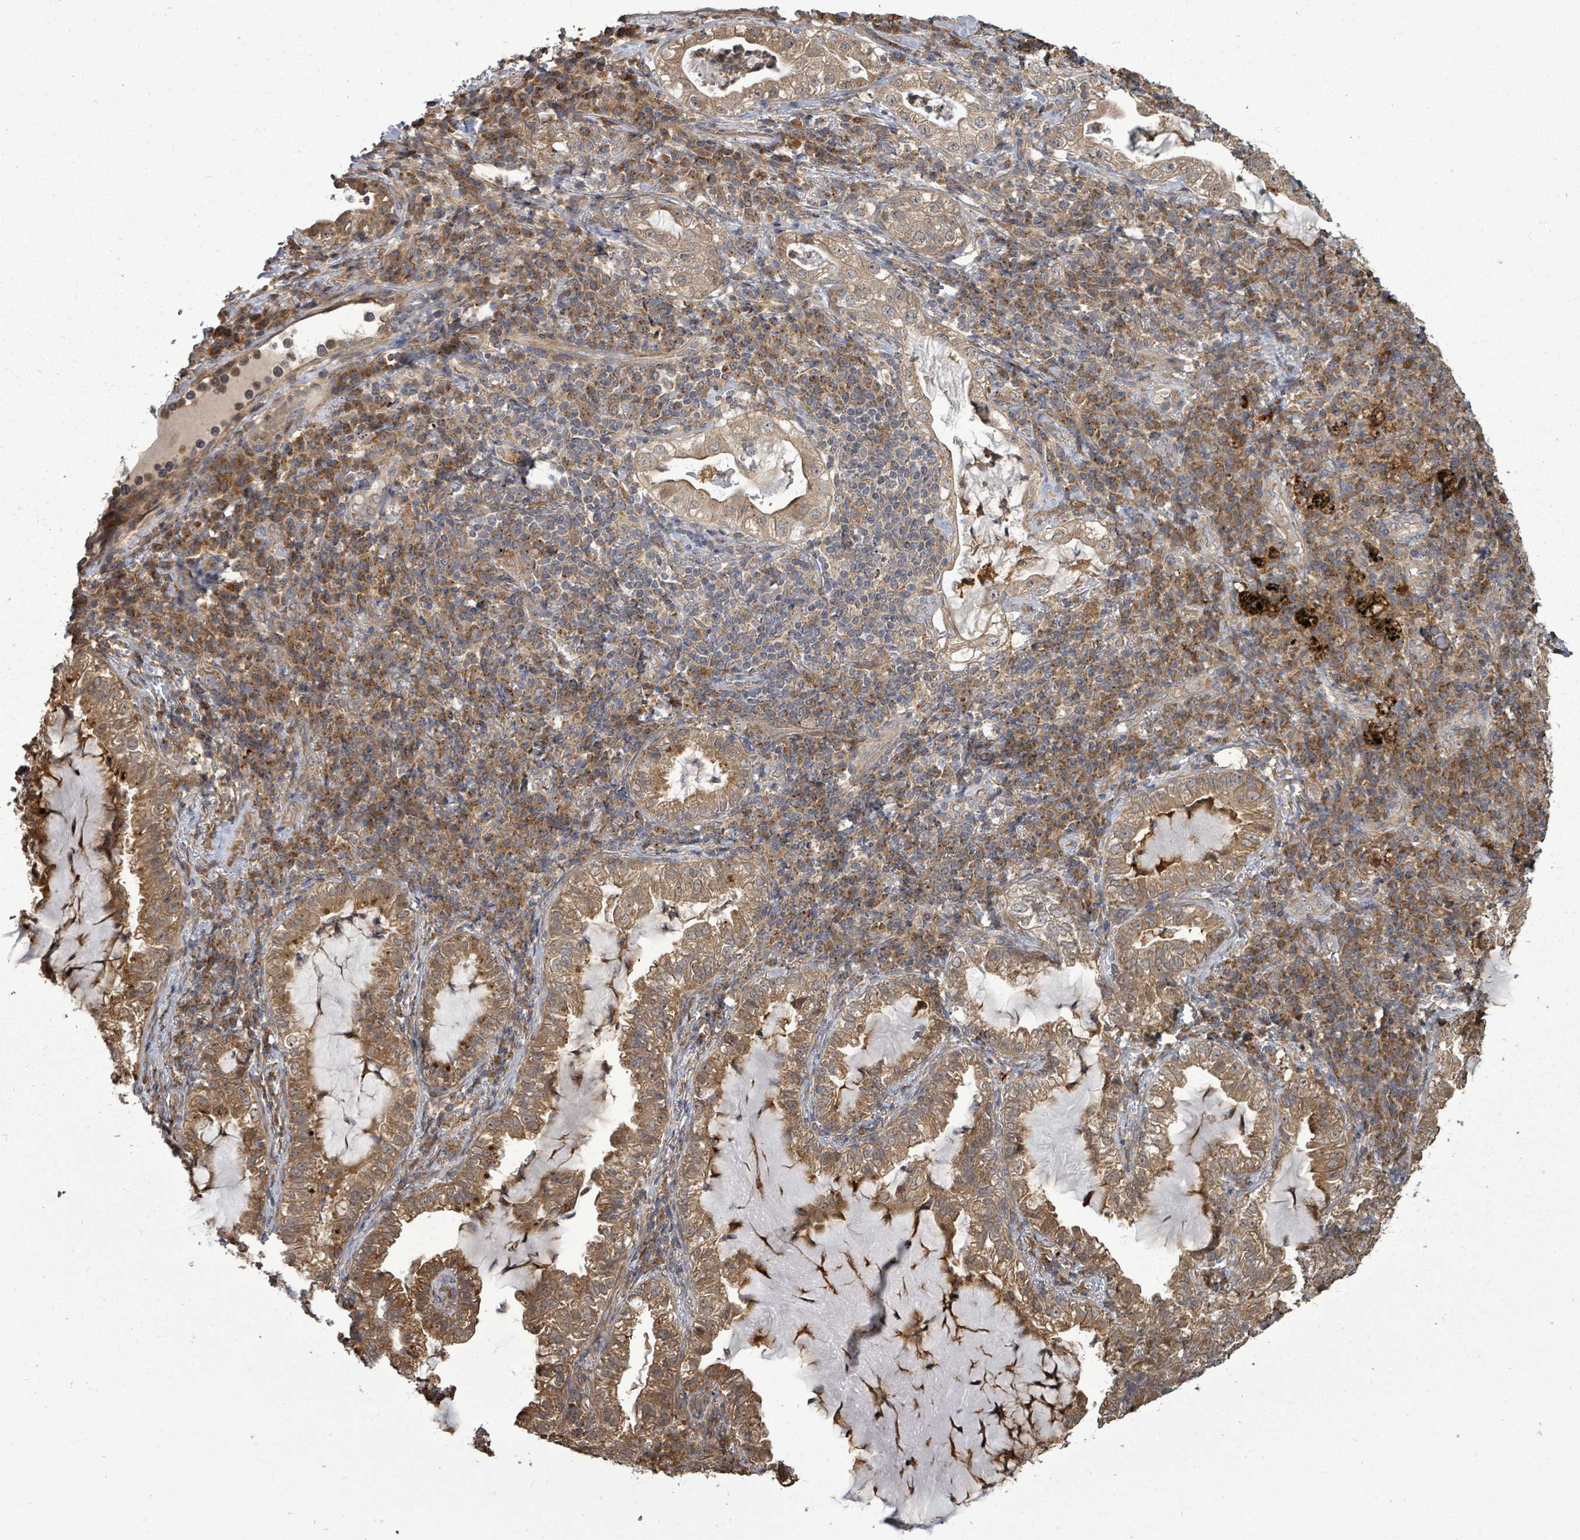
{"staining": {"intensity": "moderate", "quantity": ">75%", "location": "cytoplasmic/membranous"}, "tissue": "lung cancer", "cell_type": "Tumor cells", "image_type": "cancer", "snomed": [{"axis": "morphology", "description": "Adenocarcinoma, NOS"}, {"axis": "topography", "description": "Lung"}], "caption": "Immunohistochemistry (DAB) staining of human lung adenocarcinoma reveals moderate cytoplasmic/membranous protein expression in approximately >75% of tumor cells.", "gene": "EIF3C", "patient": {"sex": "female", "age": 73}}